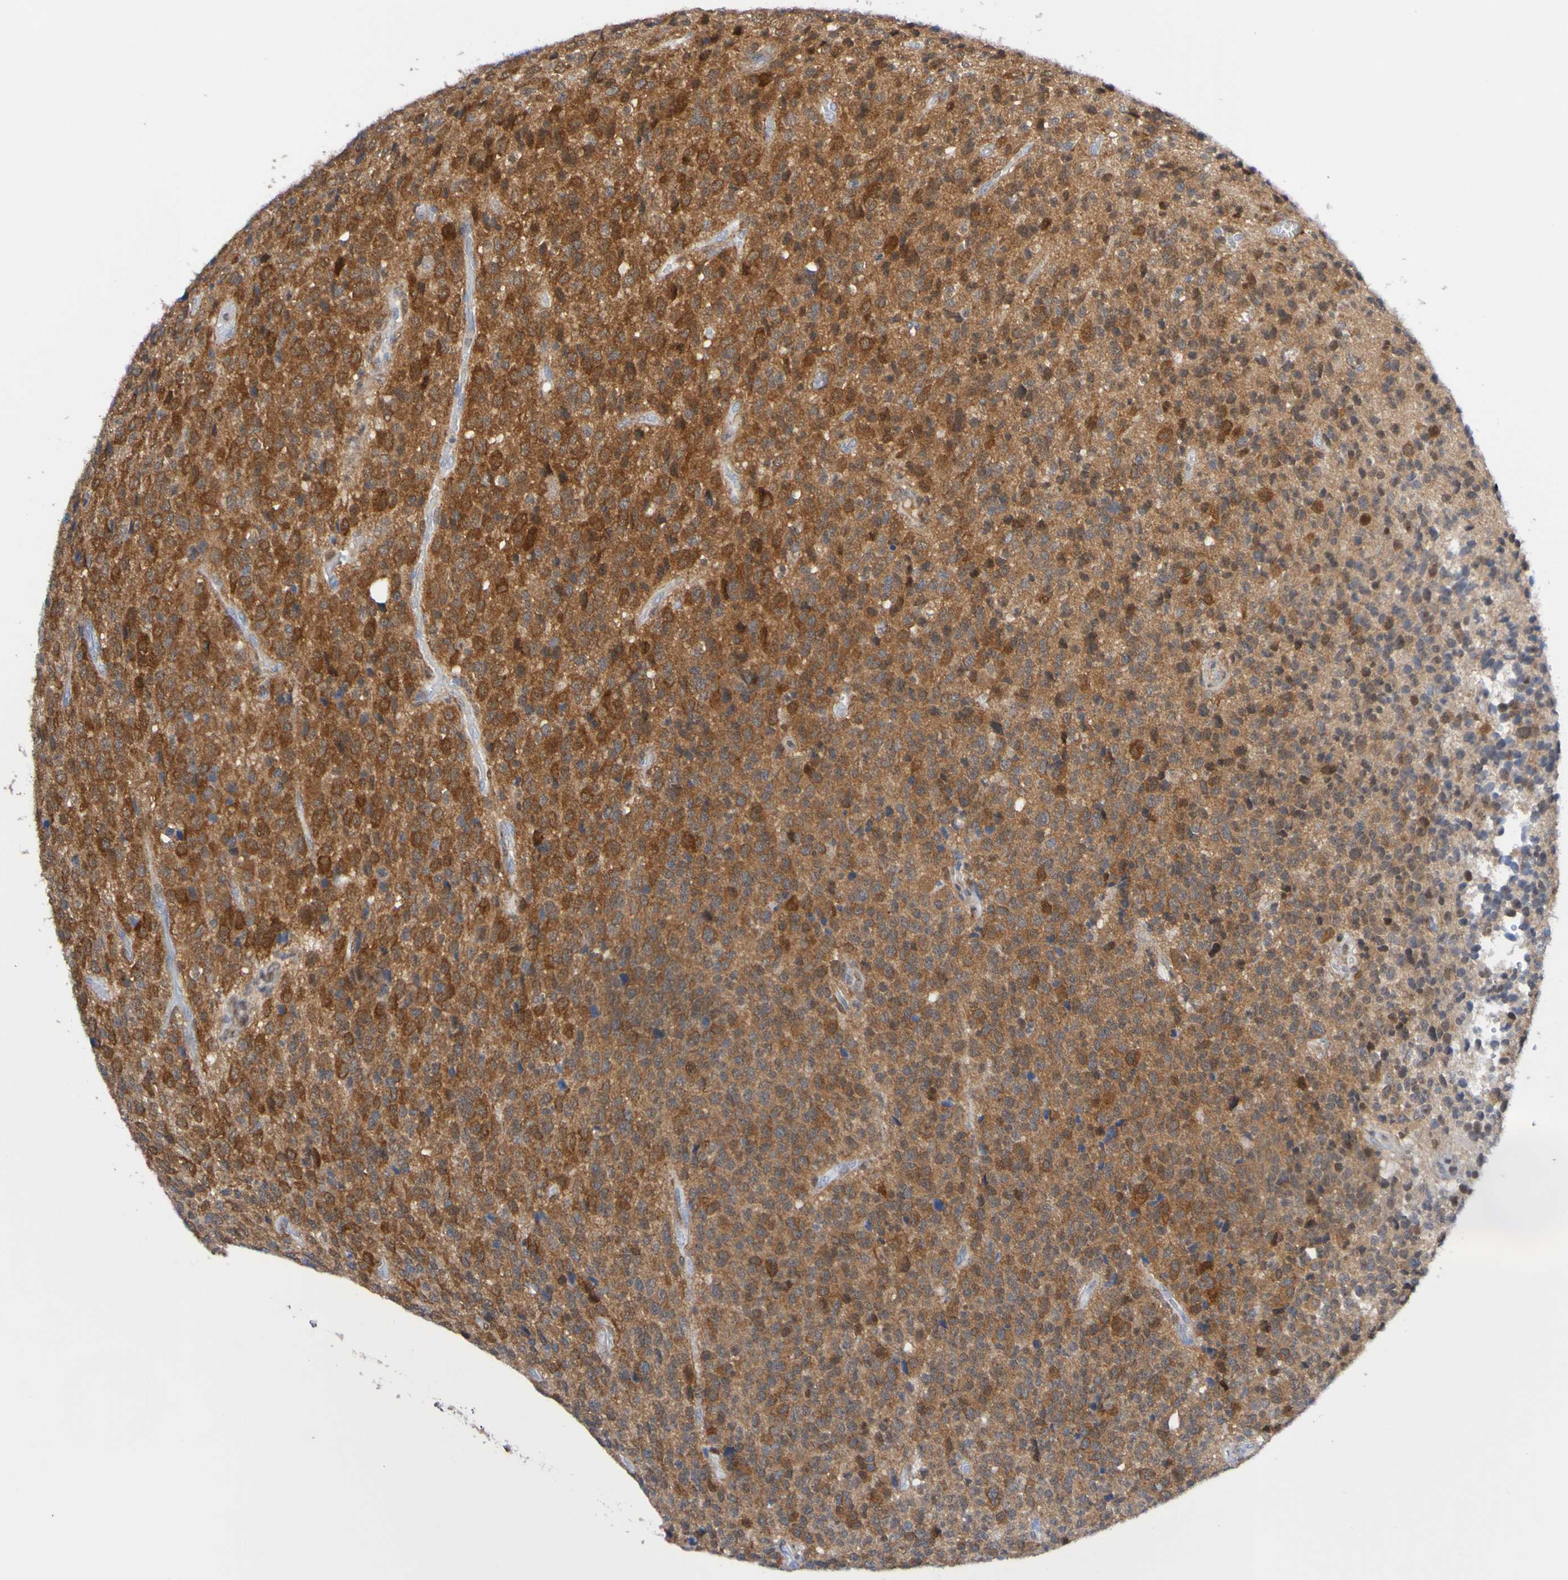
{"staining": {"intensity": "moderate", "quantity": ">75%", "location": "cytoplasmic/membranous"}, "tissue": "glioma", "cell_type": "Tumor cells", "image_type": "cancer", "snomed": [{"axis": "morphology", "description": "Glioma, malignant, High grade"}, {"axis": "topography", "description": "pancreas cauda"}], "caption": "Immunohistochemical staining of human malignant high-grade glioma demonstrates moderate cytoplasmic/membranous protein expression in approximately >75% of tumor cells.", "gene": "ATIC", "patient": {"sex": "male", "age": 60}}